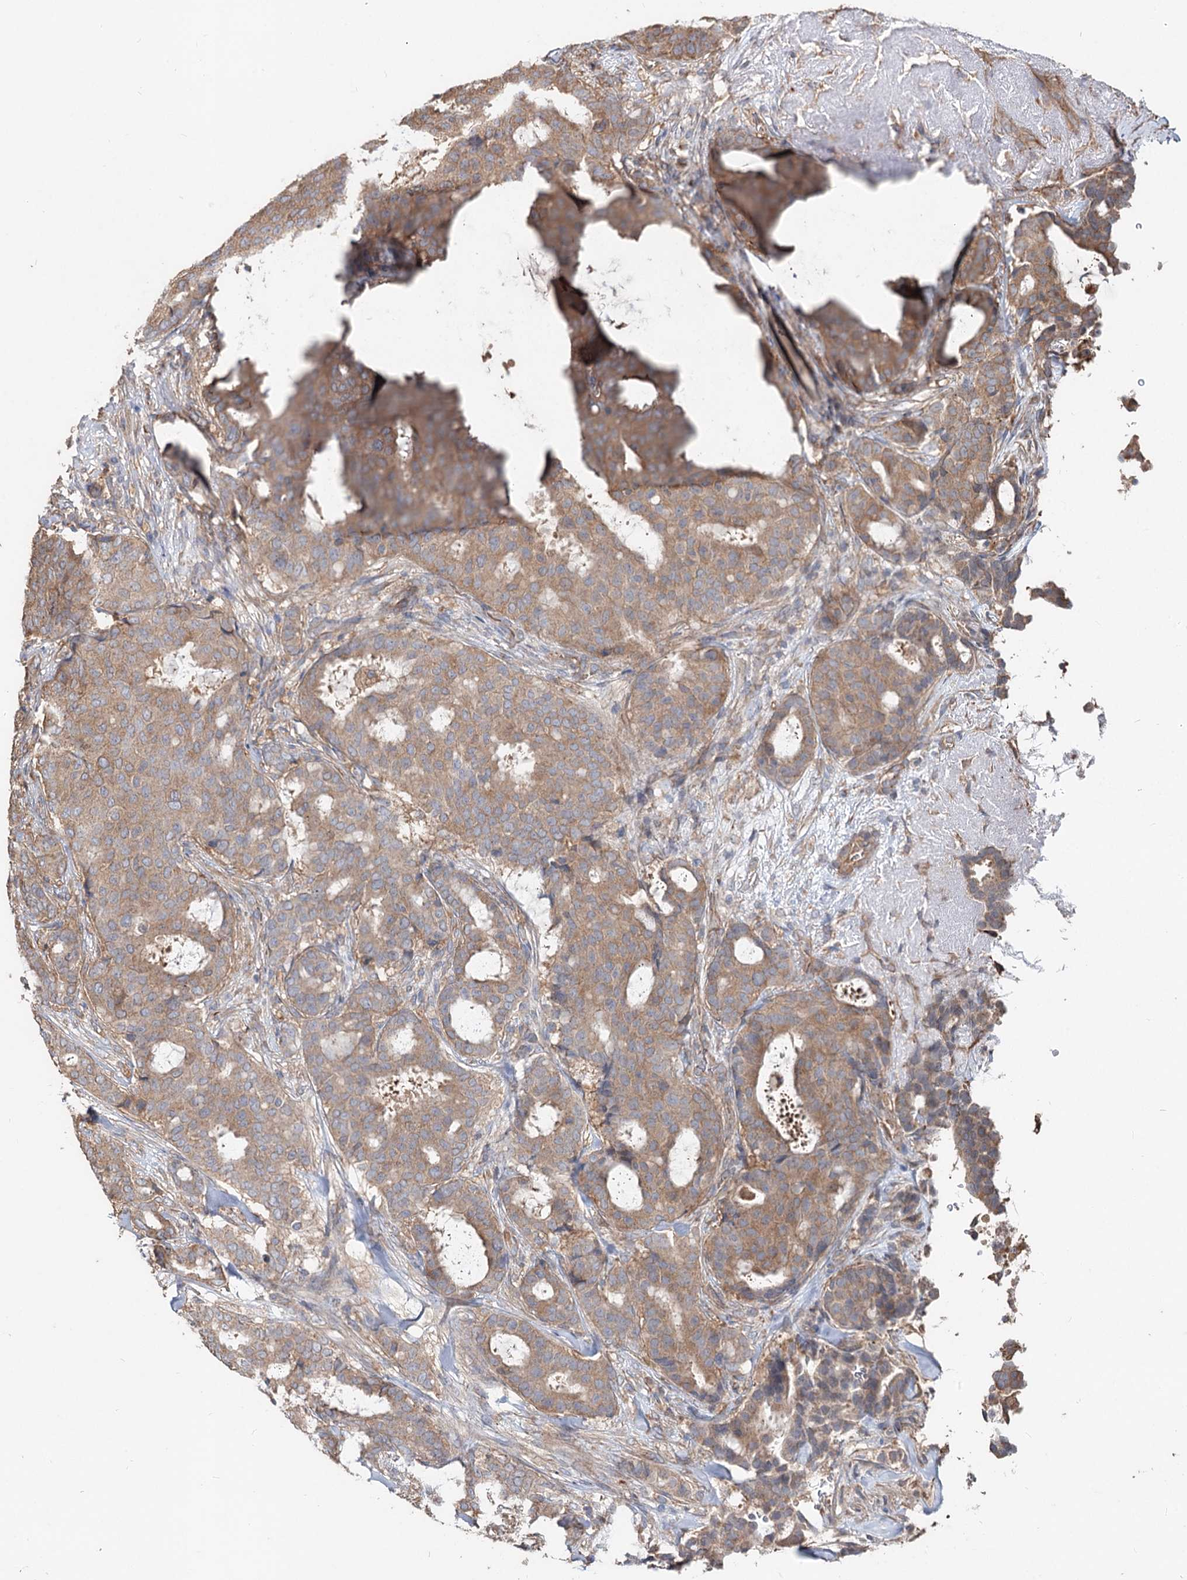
{"staining": {"intensity": "weak", "quantity": ">75%", "location": "cytoplasmic/membranous"}, "tissue": "breast cancer", "cell_type": "Tumor cells", "image_type": "cancer", "snomed": [{"axis": "morphology", "description": "Duct carcinoma"}, {"axis": "topography", "description": "Breast"}], "caption": "Immunohistochemical staining of breast cancer (infiltrating ductal carcinoma) demonstrates low levels of weak cytoplasmic/membranous expression in approximately >75% of tumor cells.", "gene": "SPART", "patient": {"sex": "female", "age": 75}}